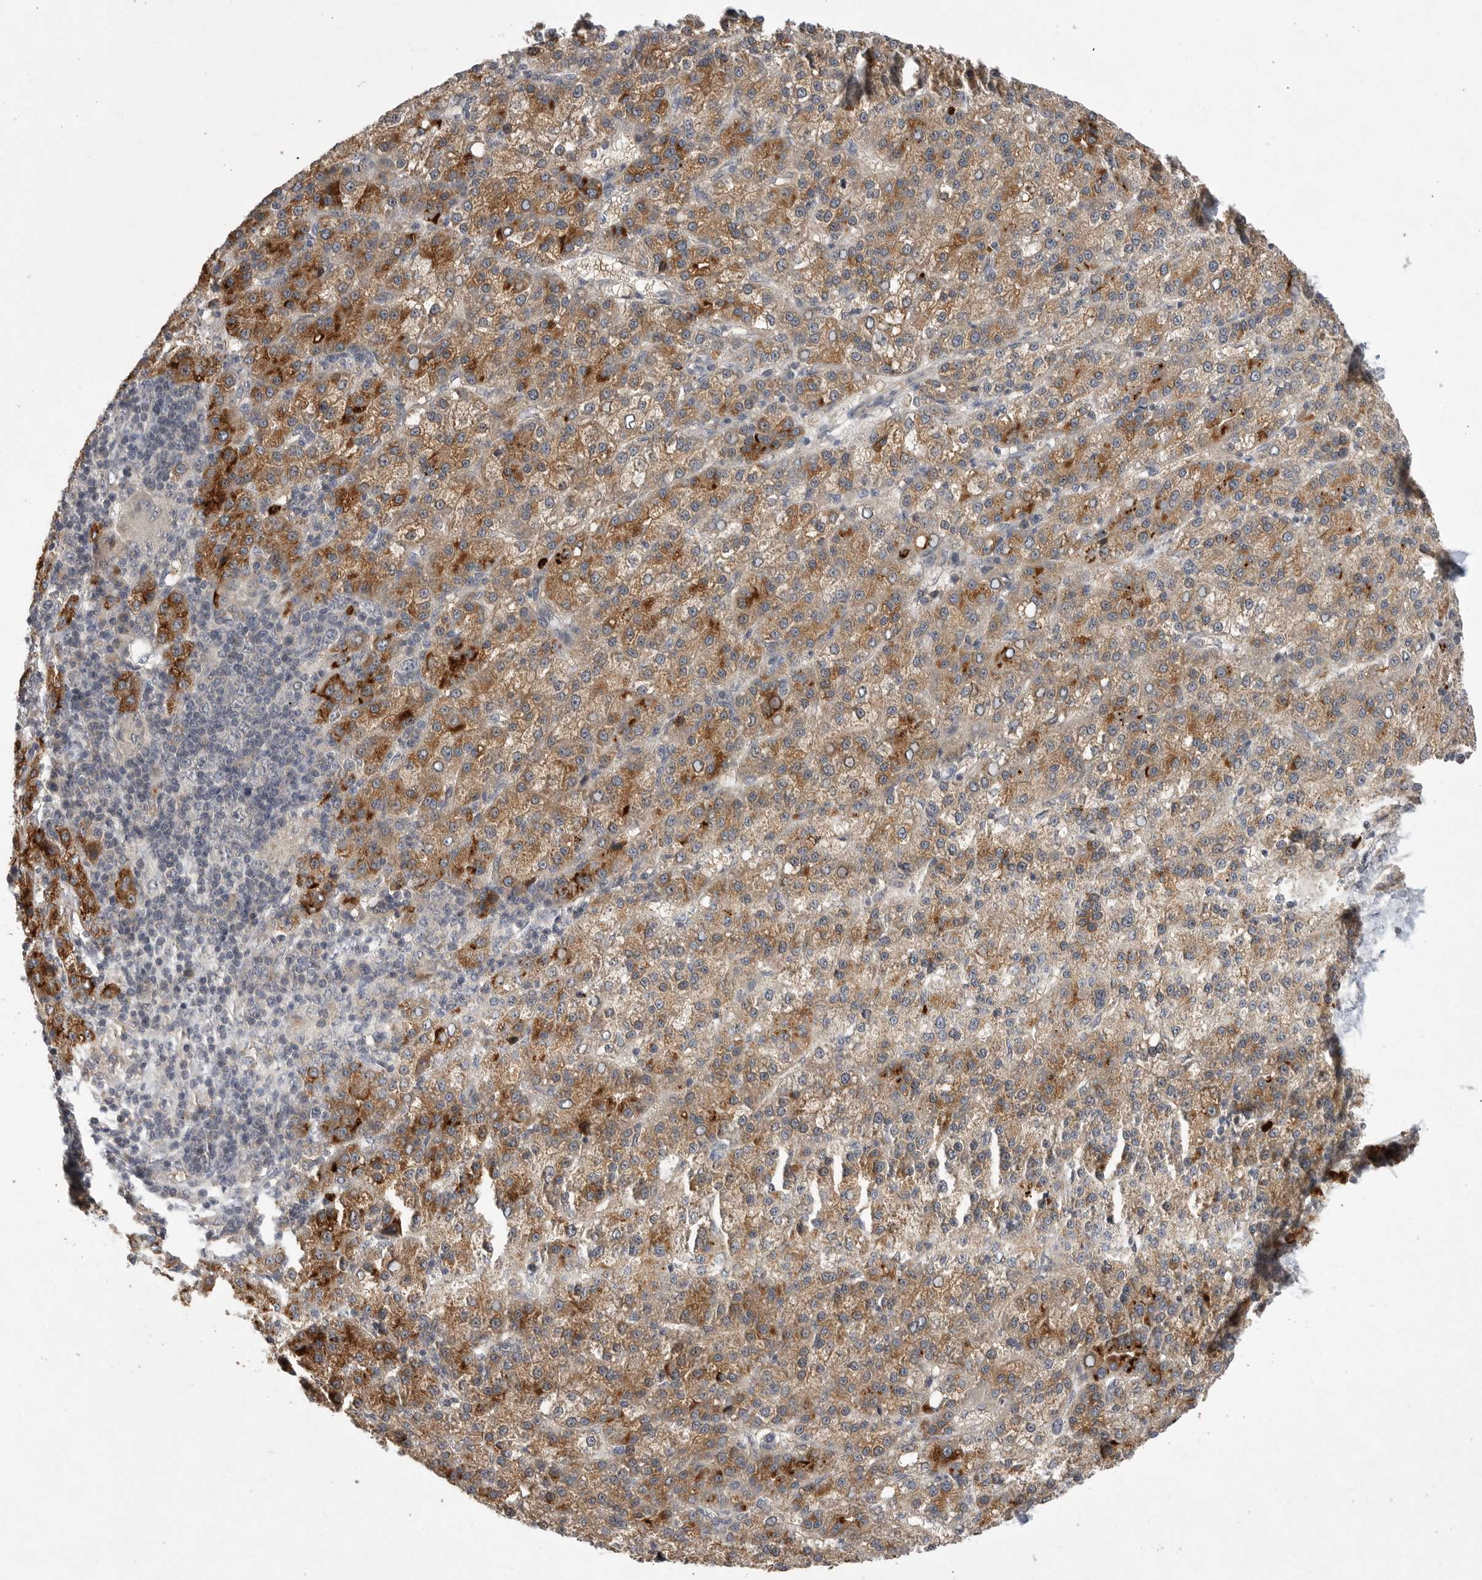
{"staining": {"intensity": "moderate", "quantity": "25%-75%", "location": "cytoplasmic/membranous"}, "tissue": "liver cancer", "cell_type": "Tumor cells", "image_type": "cancer", "snomed": [{"axis": "morphology", "description": "Carcinoma, Hepatocellular, NOS"}, {"axis": "topography", "description": "Liver"}], "caption": "The immunohistochemical stain labels moderate cytoplasmic/membranous expression in tumor cells of liver cancer (hepatocellular carcinoma) tissue.", "gene": "UBE3D", "patient": {"sex": "female", "age": 58}}